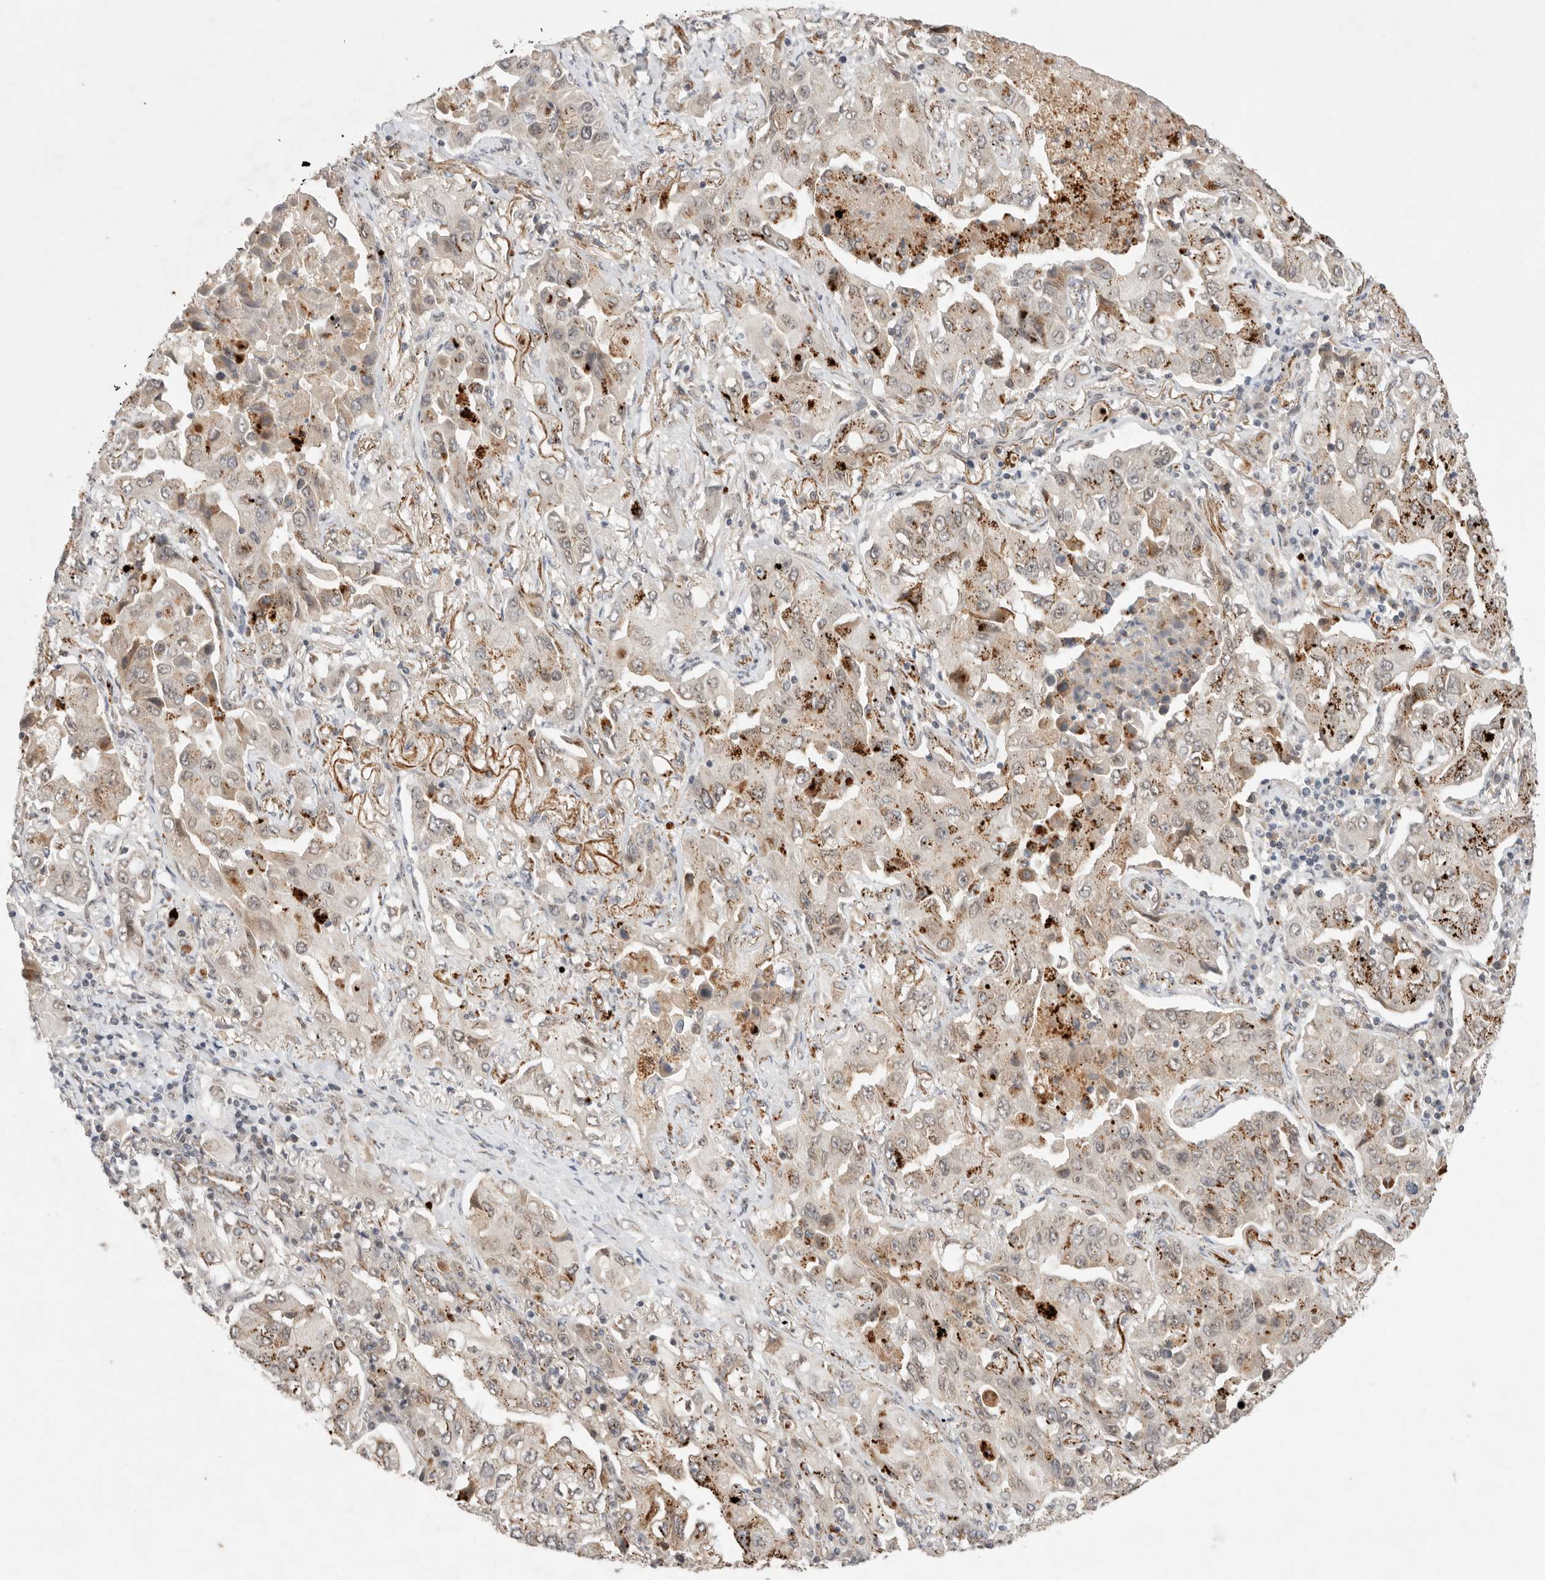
{"staining": {"intensity": "moderate", "quantity": "25%-75%", "location": "cytoplasmic/membranous"}, "tissue": "lung cancer", "cell_type": "Tumor cells", "image_type": "cancer", "snomed": [{"axis": "morphology", "description": "Adenocarcinoma, NOS"}, {"axis": "topography", "description": "Lung"}], "caption": "IHC histopathology image of lung adenocarcinoma stained for a protein (brown), which demonstrates medium levels of moderate cytoplasmic/membranous expression in about 25%-75% of tumor cells.", "gene": "LEMD3", "patient": {"sex": "female", "age": 65}}